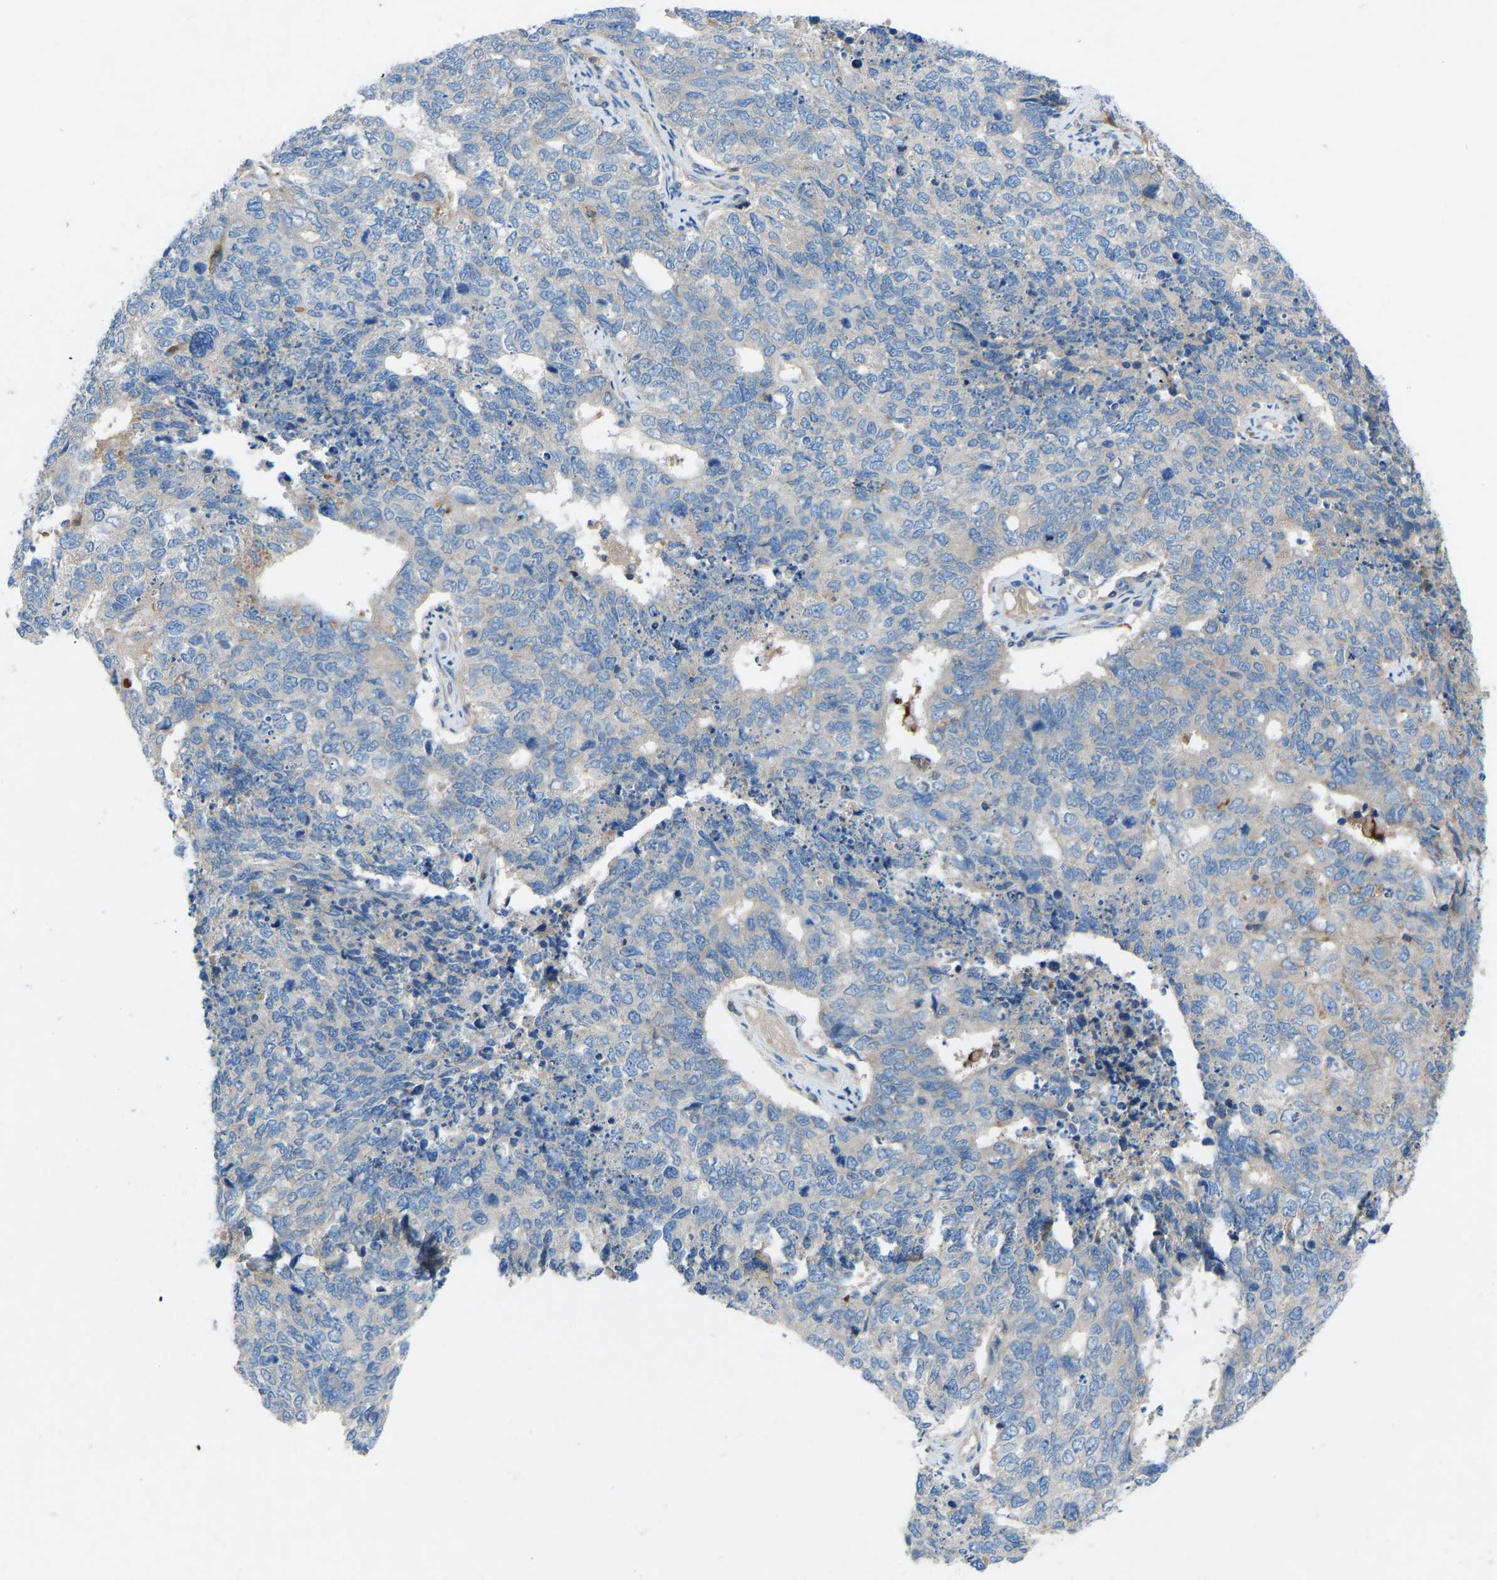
{"staining": {"intensity": "negative", "quantity": "none", "location": "none"}, "tissue": "cervical cancer", "cell_type": "Tumor cells", "image_type": "cancer", "snomed": [{"axis": "morphology", "description": "Squamous cell carcinoma, NOS"}, {"axis": "topography", "description": "Cervix"}], "caption": "Cervical cancer was stained to show a protein in brown. There is no significant staining in tumor cells.", "gene": "GRK6", "patient": {"sex": "female", "age": 63}}